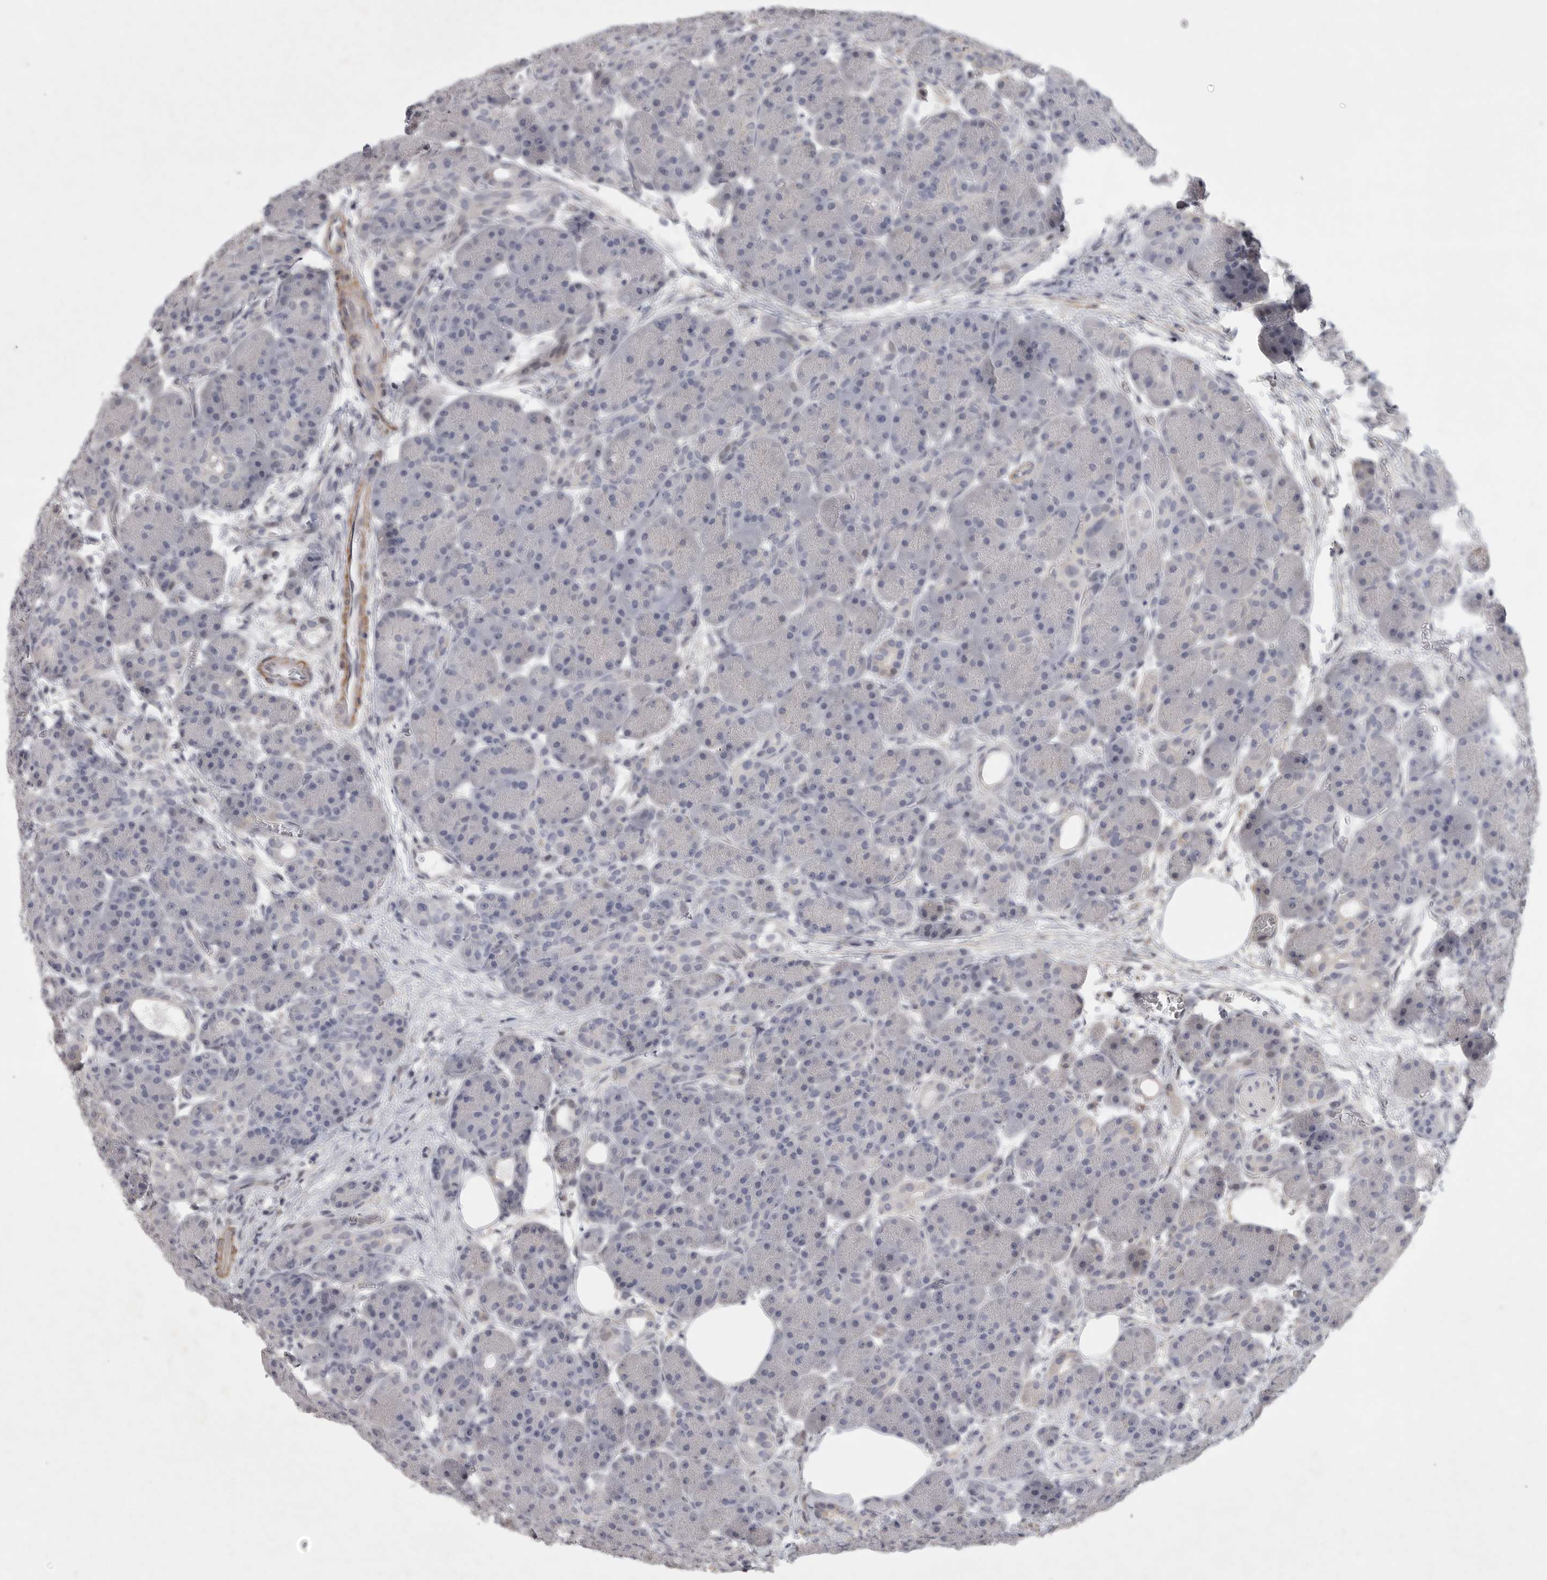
{"staining": {"intensity": "negative", "quantity": "none", "location": "none"}, "tissue": "pancreas", "cell_type": "Exocrine glandular cells", "image_type": "normal", "snomed": [{"axis": "morphology", "description": "Normal tissue, NOS"}, {"axis": "topography", "description": "Pancreas"}], "caption": "Immunohistochemistry photomicrograph of benign pancreas: human pancreas stained with DAB (3,3'-diaminobenzidine) demonstrates no significant protein expression in exocrine glandular cells.", "gene": "TNR", "patient": {"sex": "male", "age": 63}}